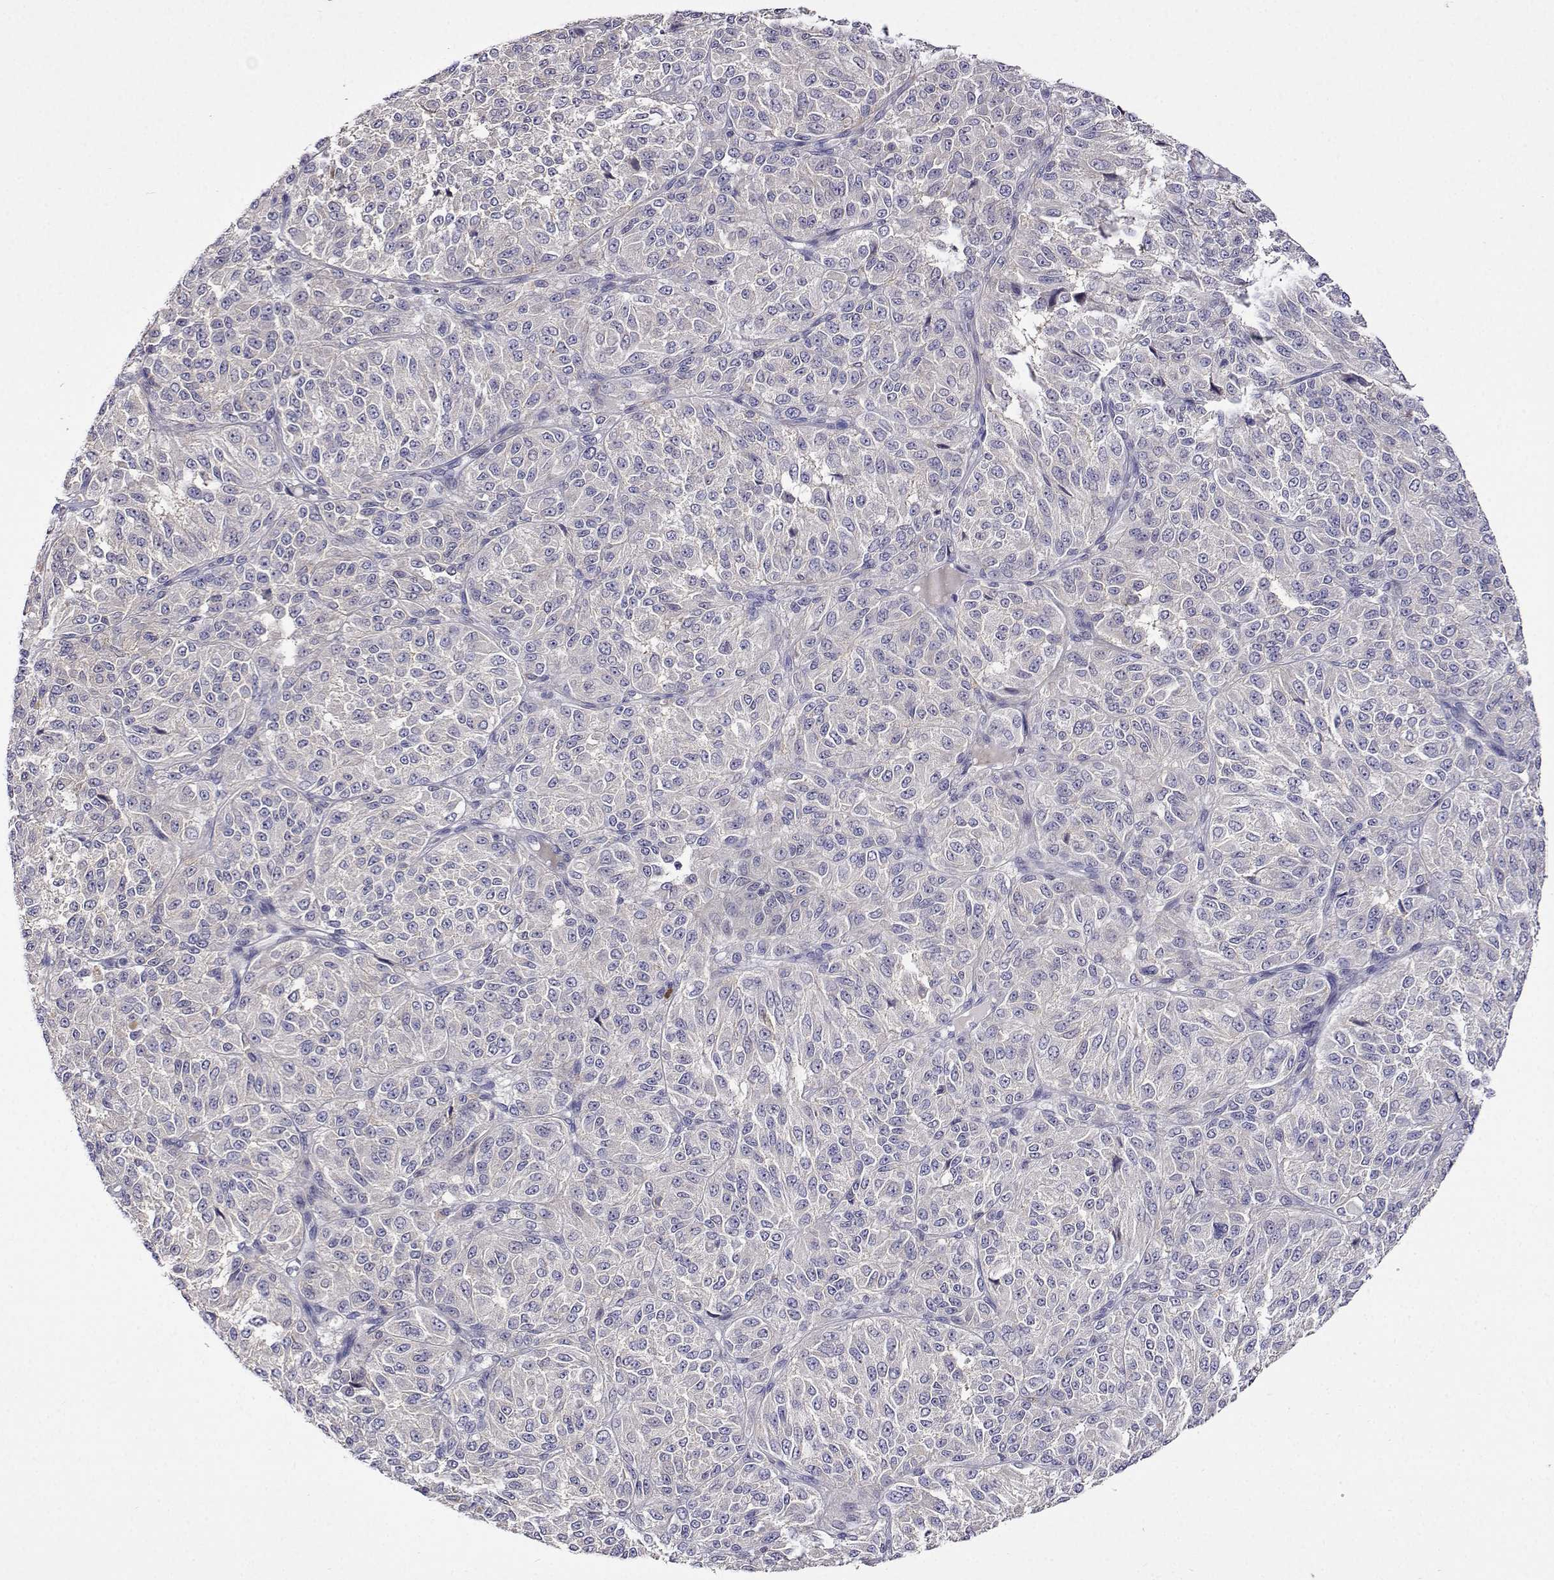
{"staining": {"intensity": "negative", "quantity": "none", "location": "none"}, "tissue": "melanoma", "cell_type": "Tumor cells", "image_type": "cancer", "snomed": [{"axis": "morphology", "description": "Malignant melanoma, Metastatic site"}, {"axis": "topography", "description": "Brain"}], "caption": "Tumor cells show no significant staining in malignant melanoma (metastatic site).", "gene": "SULT2A1", "patient": {"sex": "female", "age": 56}}